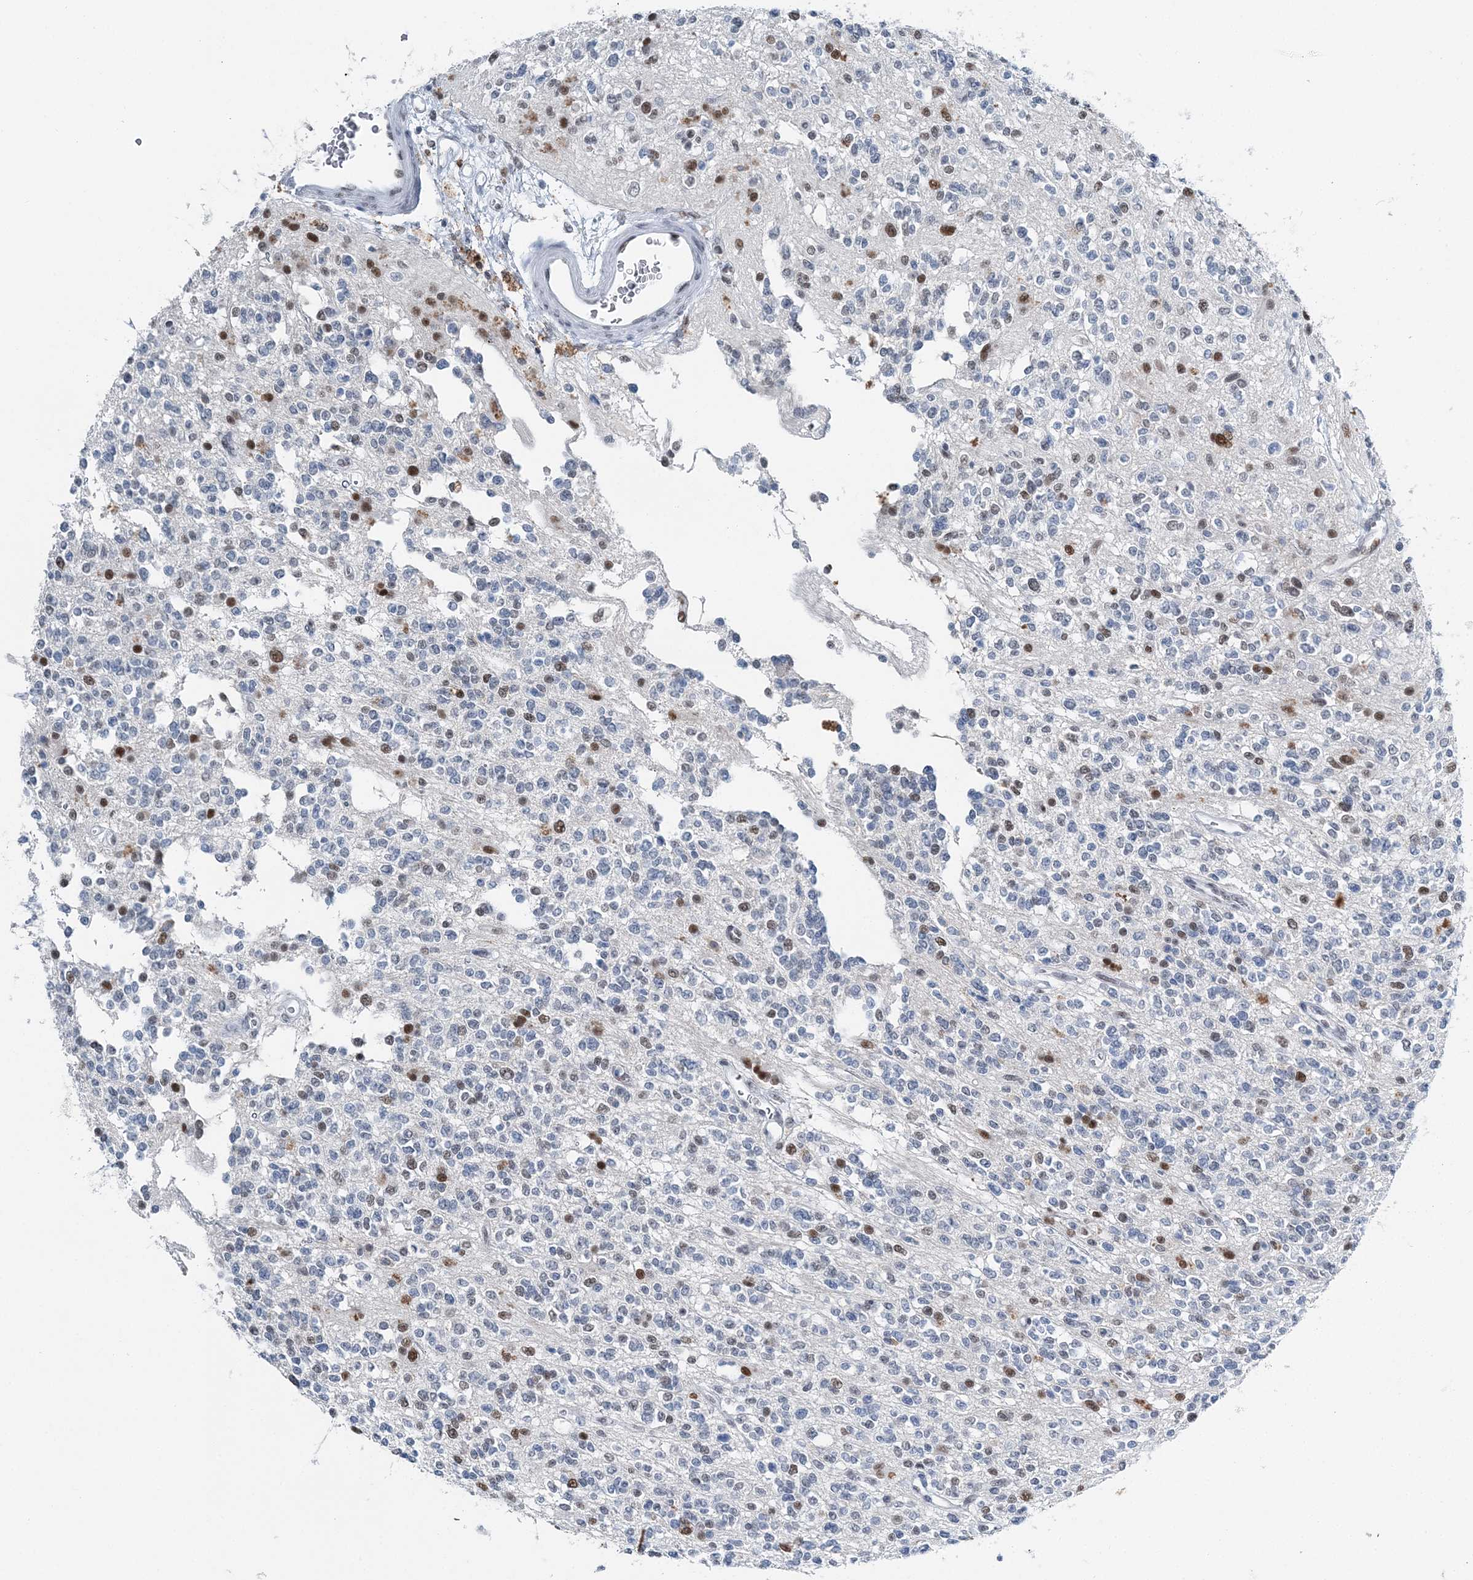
{"staining": {"intensity": "moderate", "quantity": "<25%", "location": "nuclear"}, "tissue": "glioma", "cell_type": "Tumor cells", "image_type": "cancer", "snomed": [{"axis": "morphology", "description": "Glioma, malignant, High grade"}, {"axis": "topography", "description": "Brain"}], "caption": "An immunohistochemistry (IHC) image of neoplastic tissue is shown. Protein staining in brown highlights moderate nuclear positivity in malignant glioma (high-grade) within tumor cells.", "gene": "HAT1", "patient": {"sex": "male", "age": 34}}